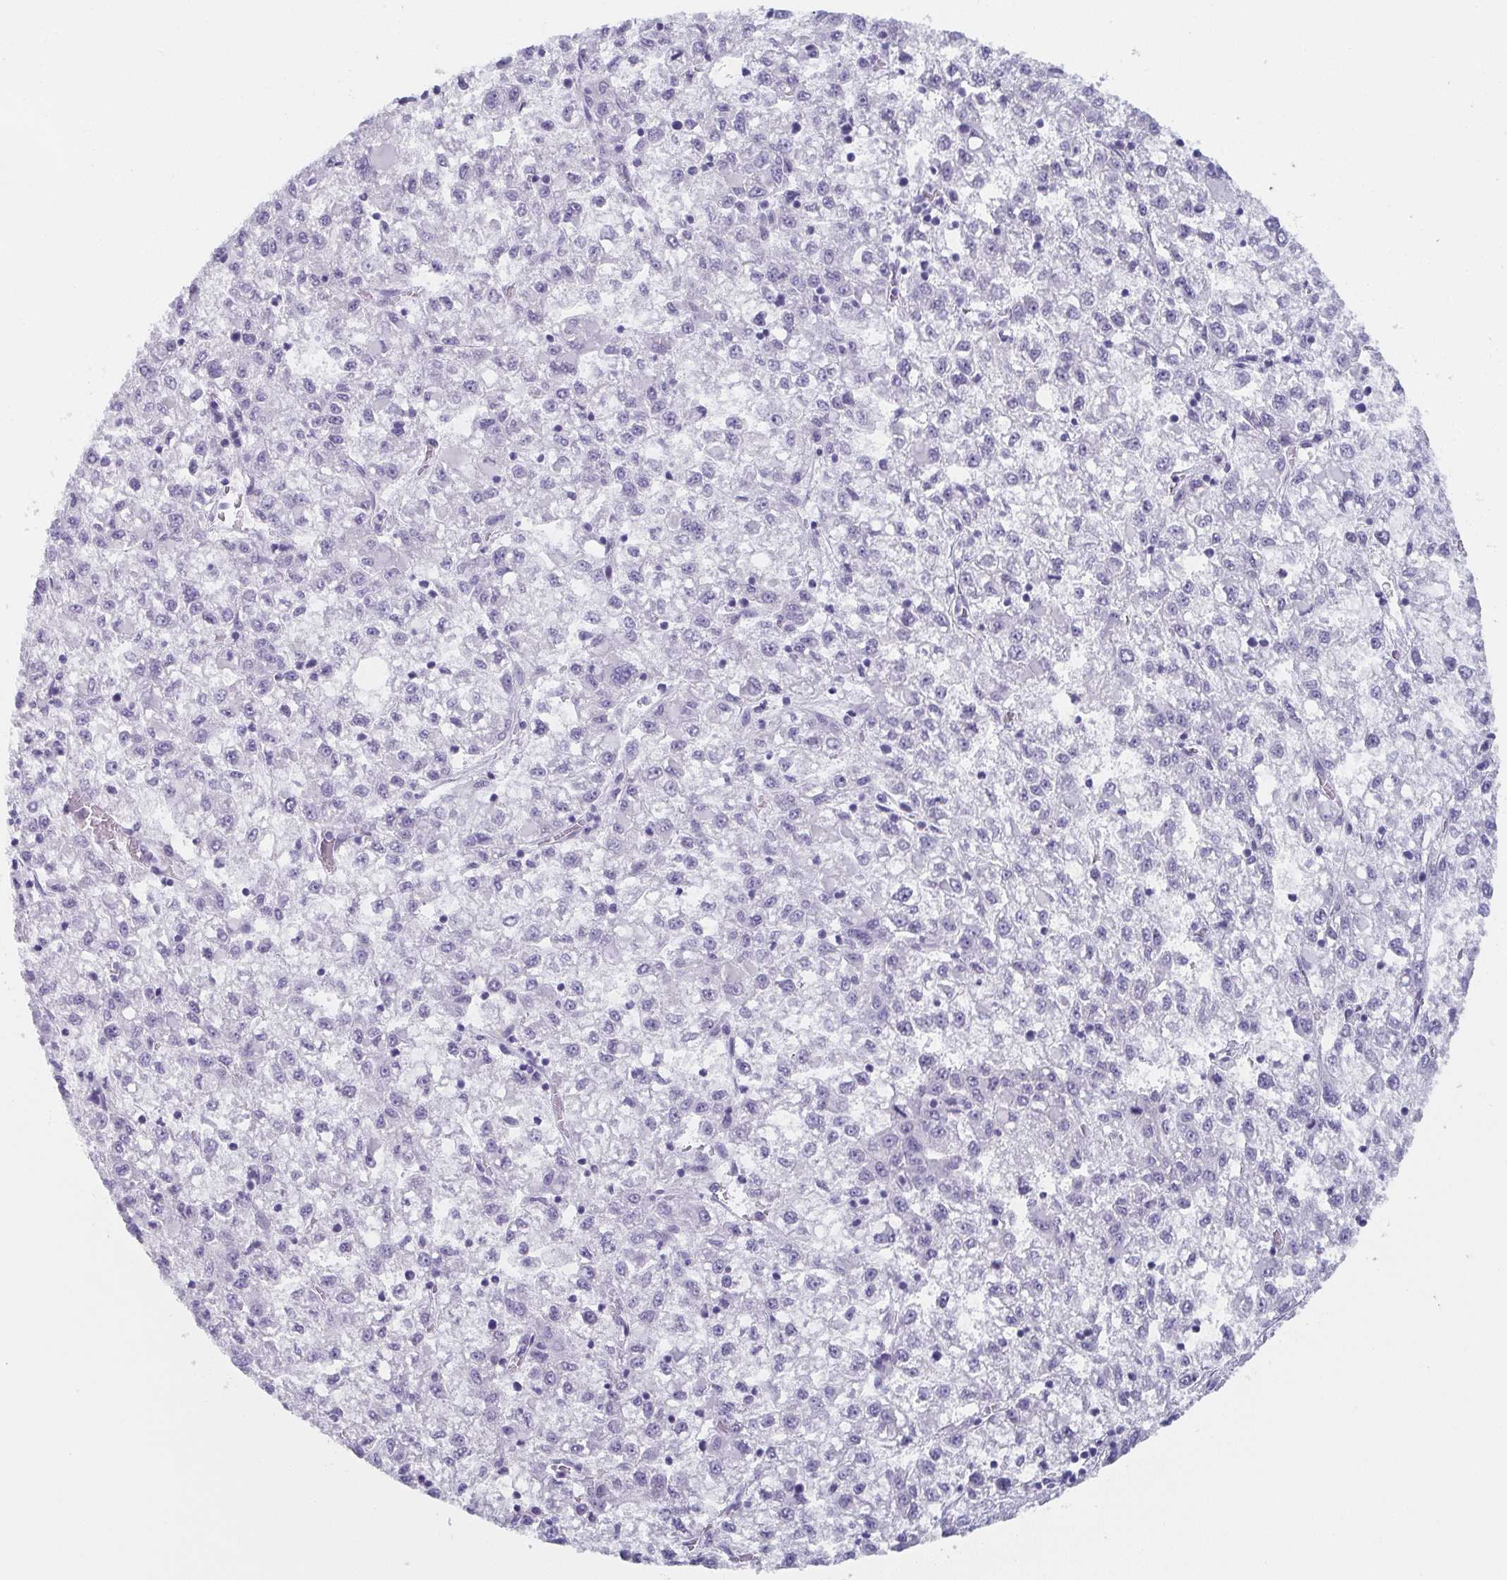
{"staining": {"intensity": "negative", "quantity": "none", "location": "none"}, "tissue": "liver cancer", "cell_type": "Tumor cells", "image_type": "cancer", "snomed": [{"axis": "morphology", "description": "Carcinoma, Hepatocellular, NOS"}, {"axis": "topography", "description": "Liver"}], "caption": "Liver cancer (hepatocellular carcinoma) was stained to show a protein in brown. There is no significant staining in tumor cells.", "gene": "DYDC2", "patient": {"sex": "male", "age": 40}}